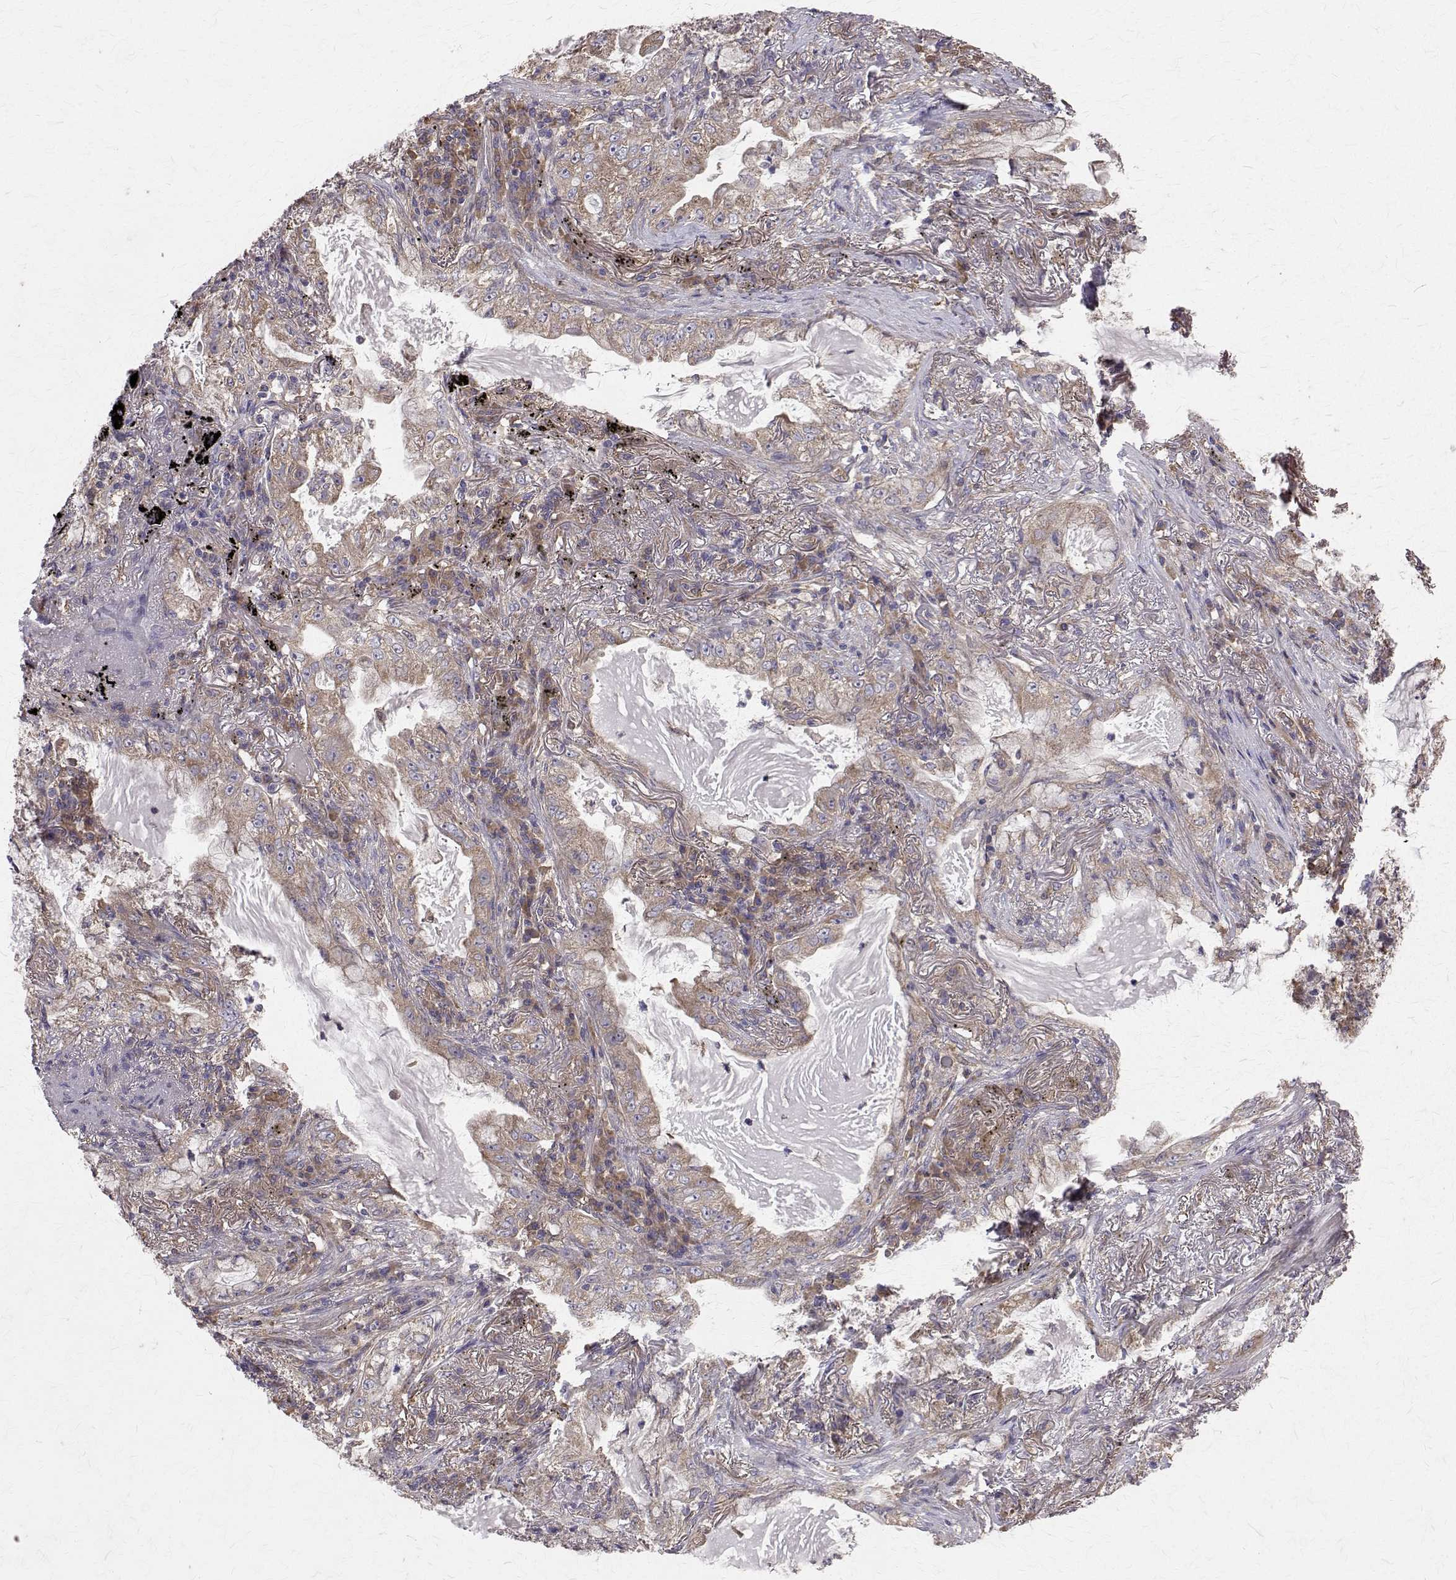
{"staining": {"intensity": "weak", "quantity": "25%-75%", "location": "cytoplasmic/membranous"}, "tissue": "lung cancer", "cell_type": "Tumor cells", "image_type": "cancer", "snomed": [{"axis": "morphology", "description": "Adenocarcinoma, NOS"}, {"axis": "topography", "description": "Lung"}], "caption": "Immunohistochemical staining of human lung cancer exhibits low levels of weak cytoplasmic/membranous positivity in approximately 25%-75% of tumor cells. (Brightfield microscopy of DAB IHC at high magnification).", "gene": "FARSB", "patient": {"sex": "female", "age": 73}}